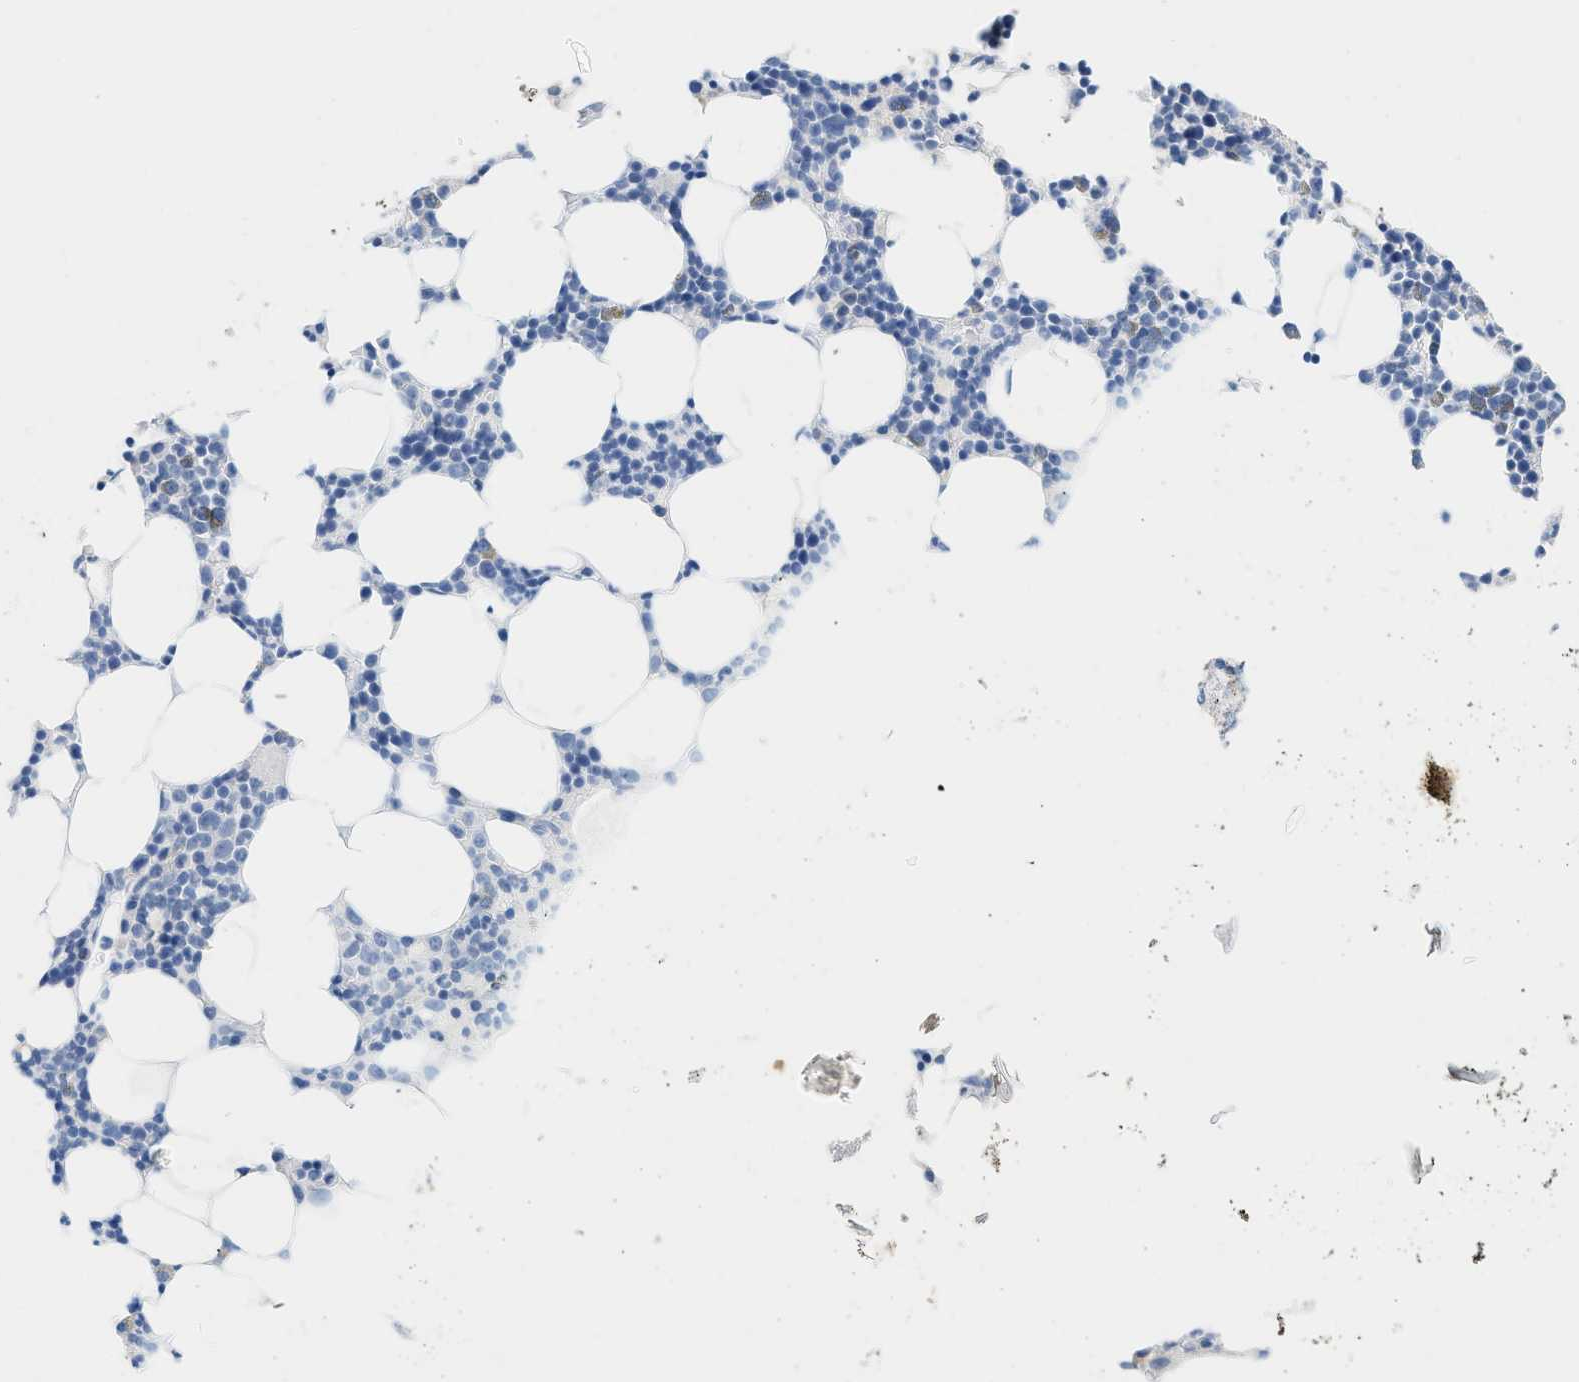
{"staining": {"intensity": "negative", "quantity": "none", "location": "none"}, "tissue": "bone marrow", "cell_type": "Hematopoietic cells", "image_type": "normal", "snomed": [{"axis": "morphology", "description": "Normal tissue, NOS"}, {"axis": "topography", "description": "Bone marrow"}], "caption": "Immunohistochemical staining of unremarkable bone marrow reveals no significant expression in hematopoietic cells. (Immunohistochemistry, brightfield microscopy, high magnification).", "gene": "PAPPA", "patient": {"sex": "female", "age": 73}}